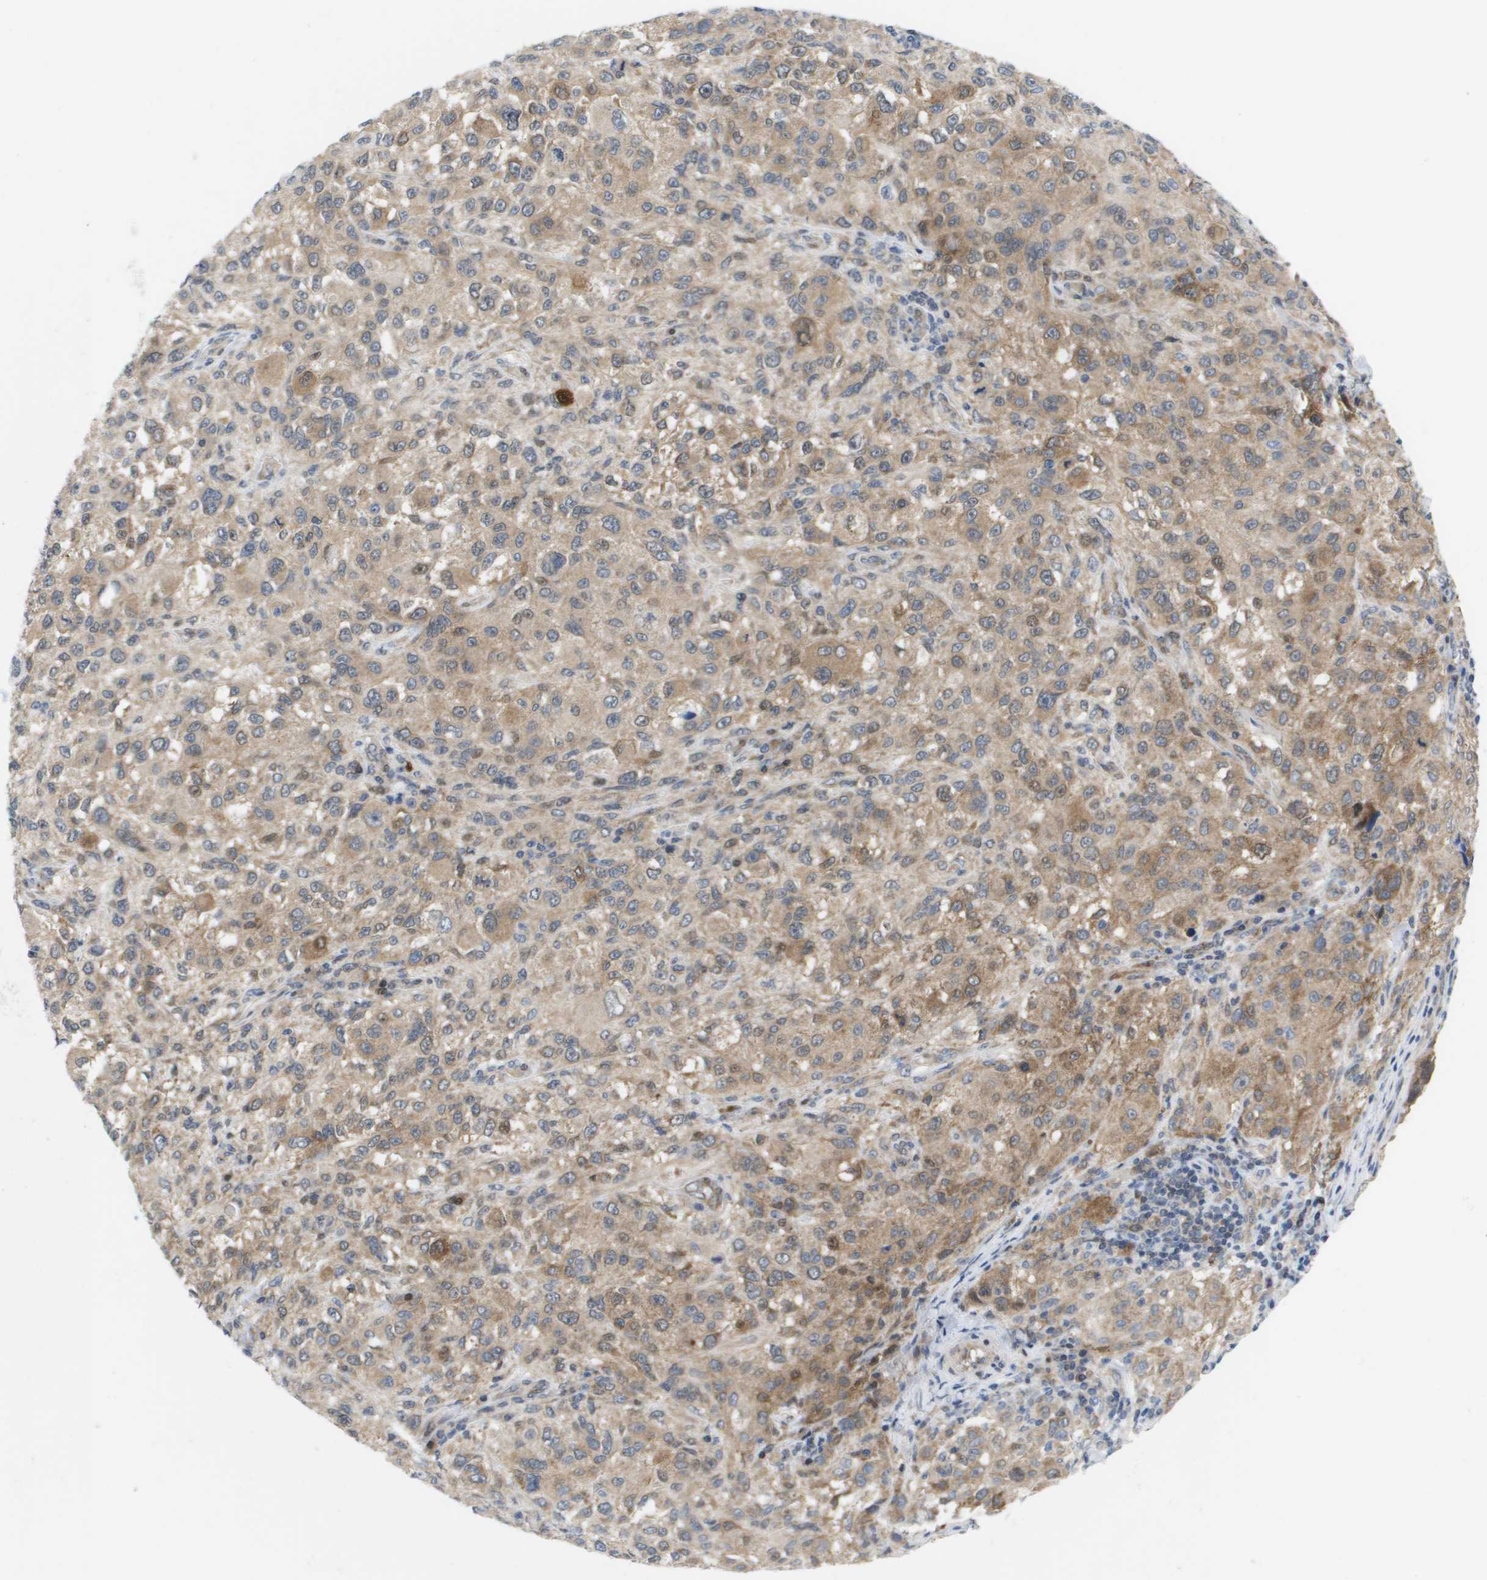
{"staining": {"intensity": "moderate", "quantity": ">75%", "location": "cytoplasmic/membranous"}, "tissue": "melanoma", "cell_type": "Tumor cells", "image_type": "cancer", "snomed": [{"axis": "morphology", "description": "Necrosis, NOS"}, {"axis": "morphology", "description": "Malignant melanoma, NOS"}, {"axis": "topography", "description": "Skin"}], "caption": "Protein staining by IHC displays moderate cytoplasmic/membranous positivity in about >75% of tumor cells in malignant melanoma. (Stains: DAB in brown, nuclei in blue, Microscopy: brightfield microscopy at high magnification).", "gene": "FKBP4", "patient": {"sex": "female", "age": 87}}